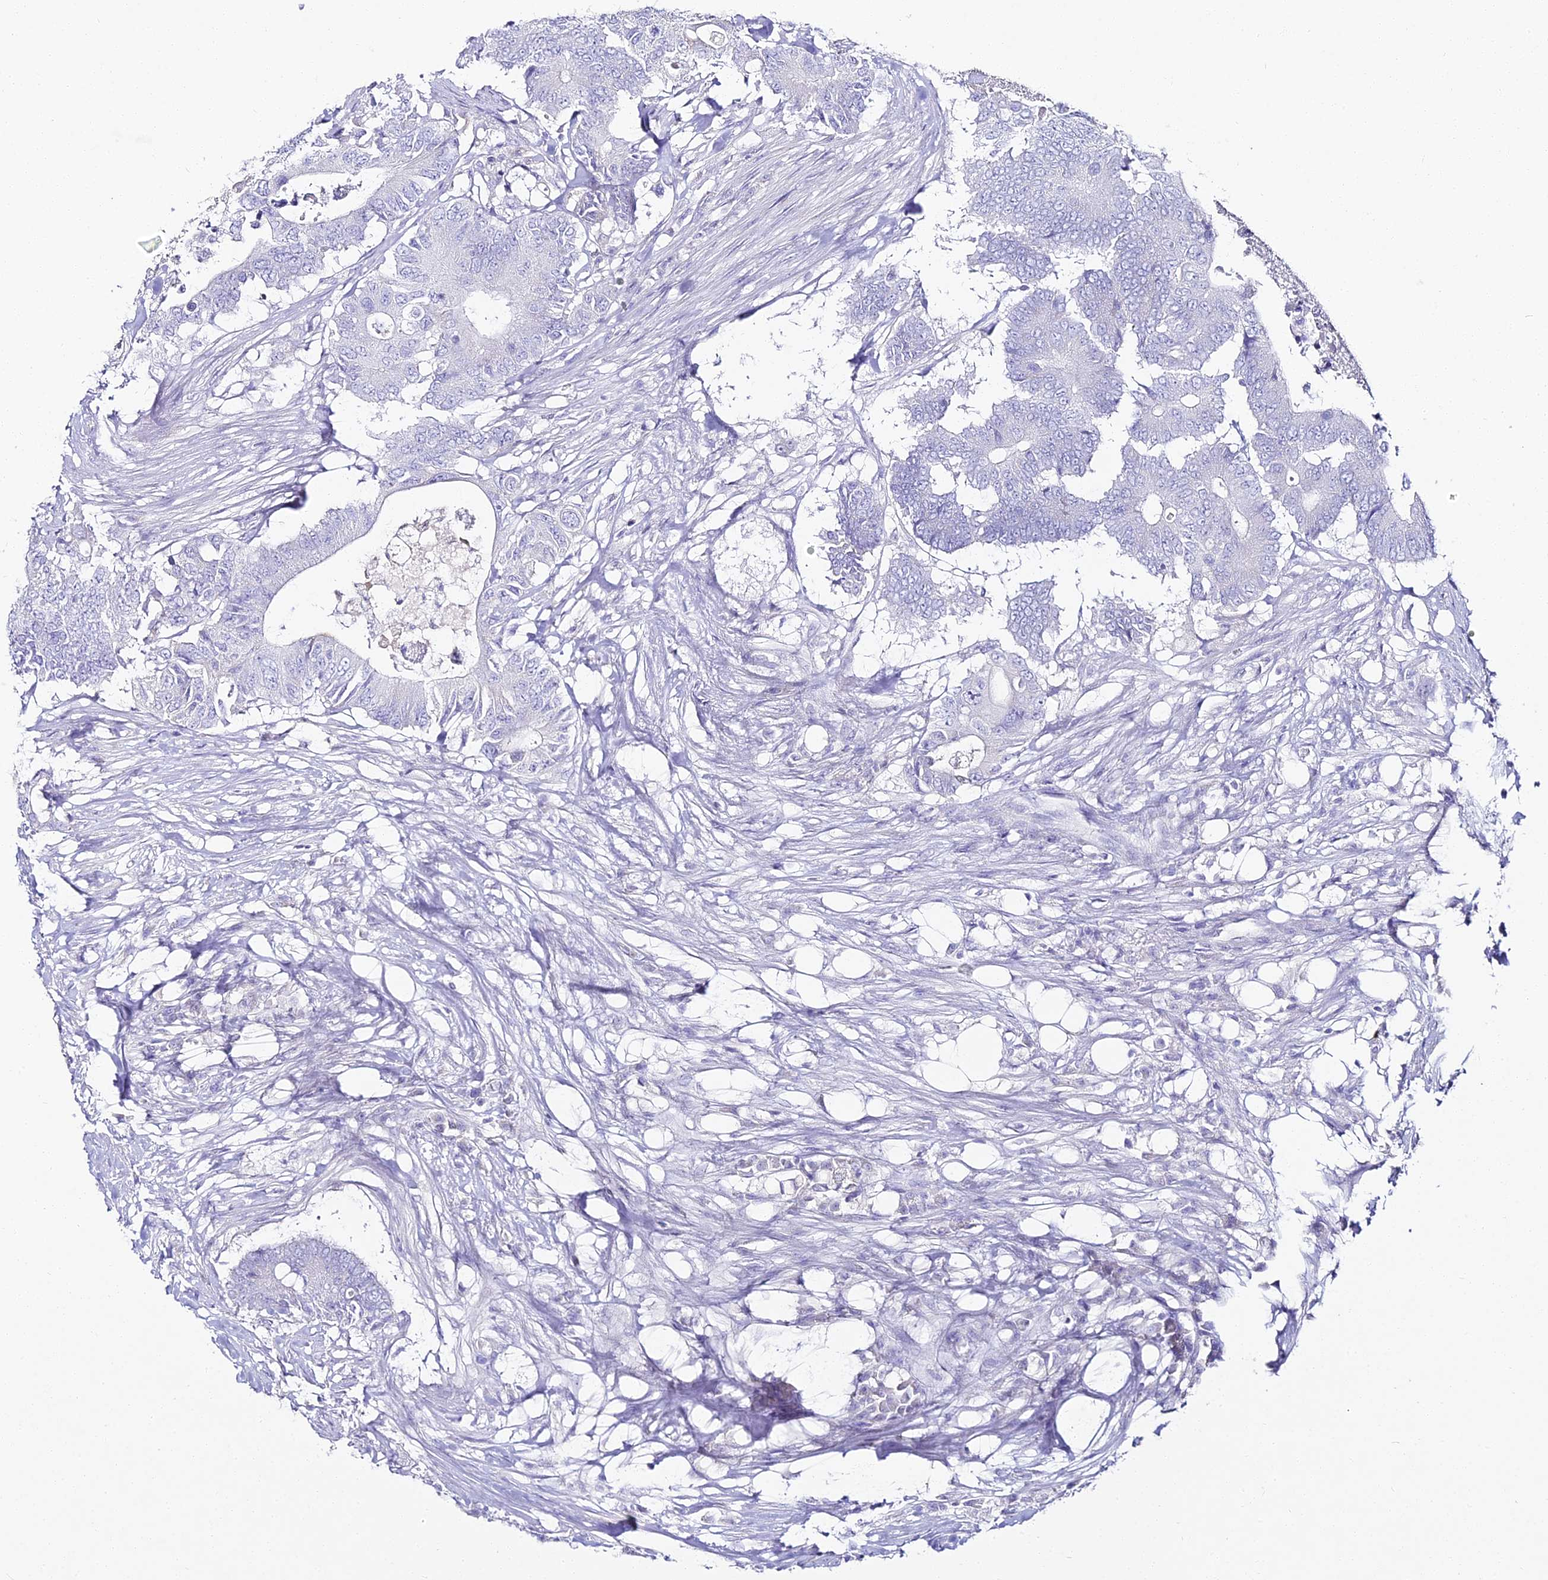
{"staining": {"intensity": "negative", "quantity": "none", "location": "none"}, "tissue": "colorectal cancer", "cell_type": "Tumor cells", "image_type": "cancer", "snomed": [{"axis": "morphology", "description": "Adenocarcinoma, NOS"}, {"axis": "topography", "description": "Colon"}], "caption": "Tumor cells are negative for brown protein staining in colorectal adenocarcinoma. The staining is performed using DAB brown chromogen with nuclei counter-stained in using hematoxylin.", "gene": "ALPG", "patient": {"sex": "male", "age": 71}}